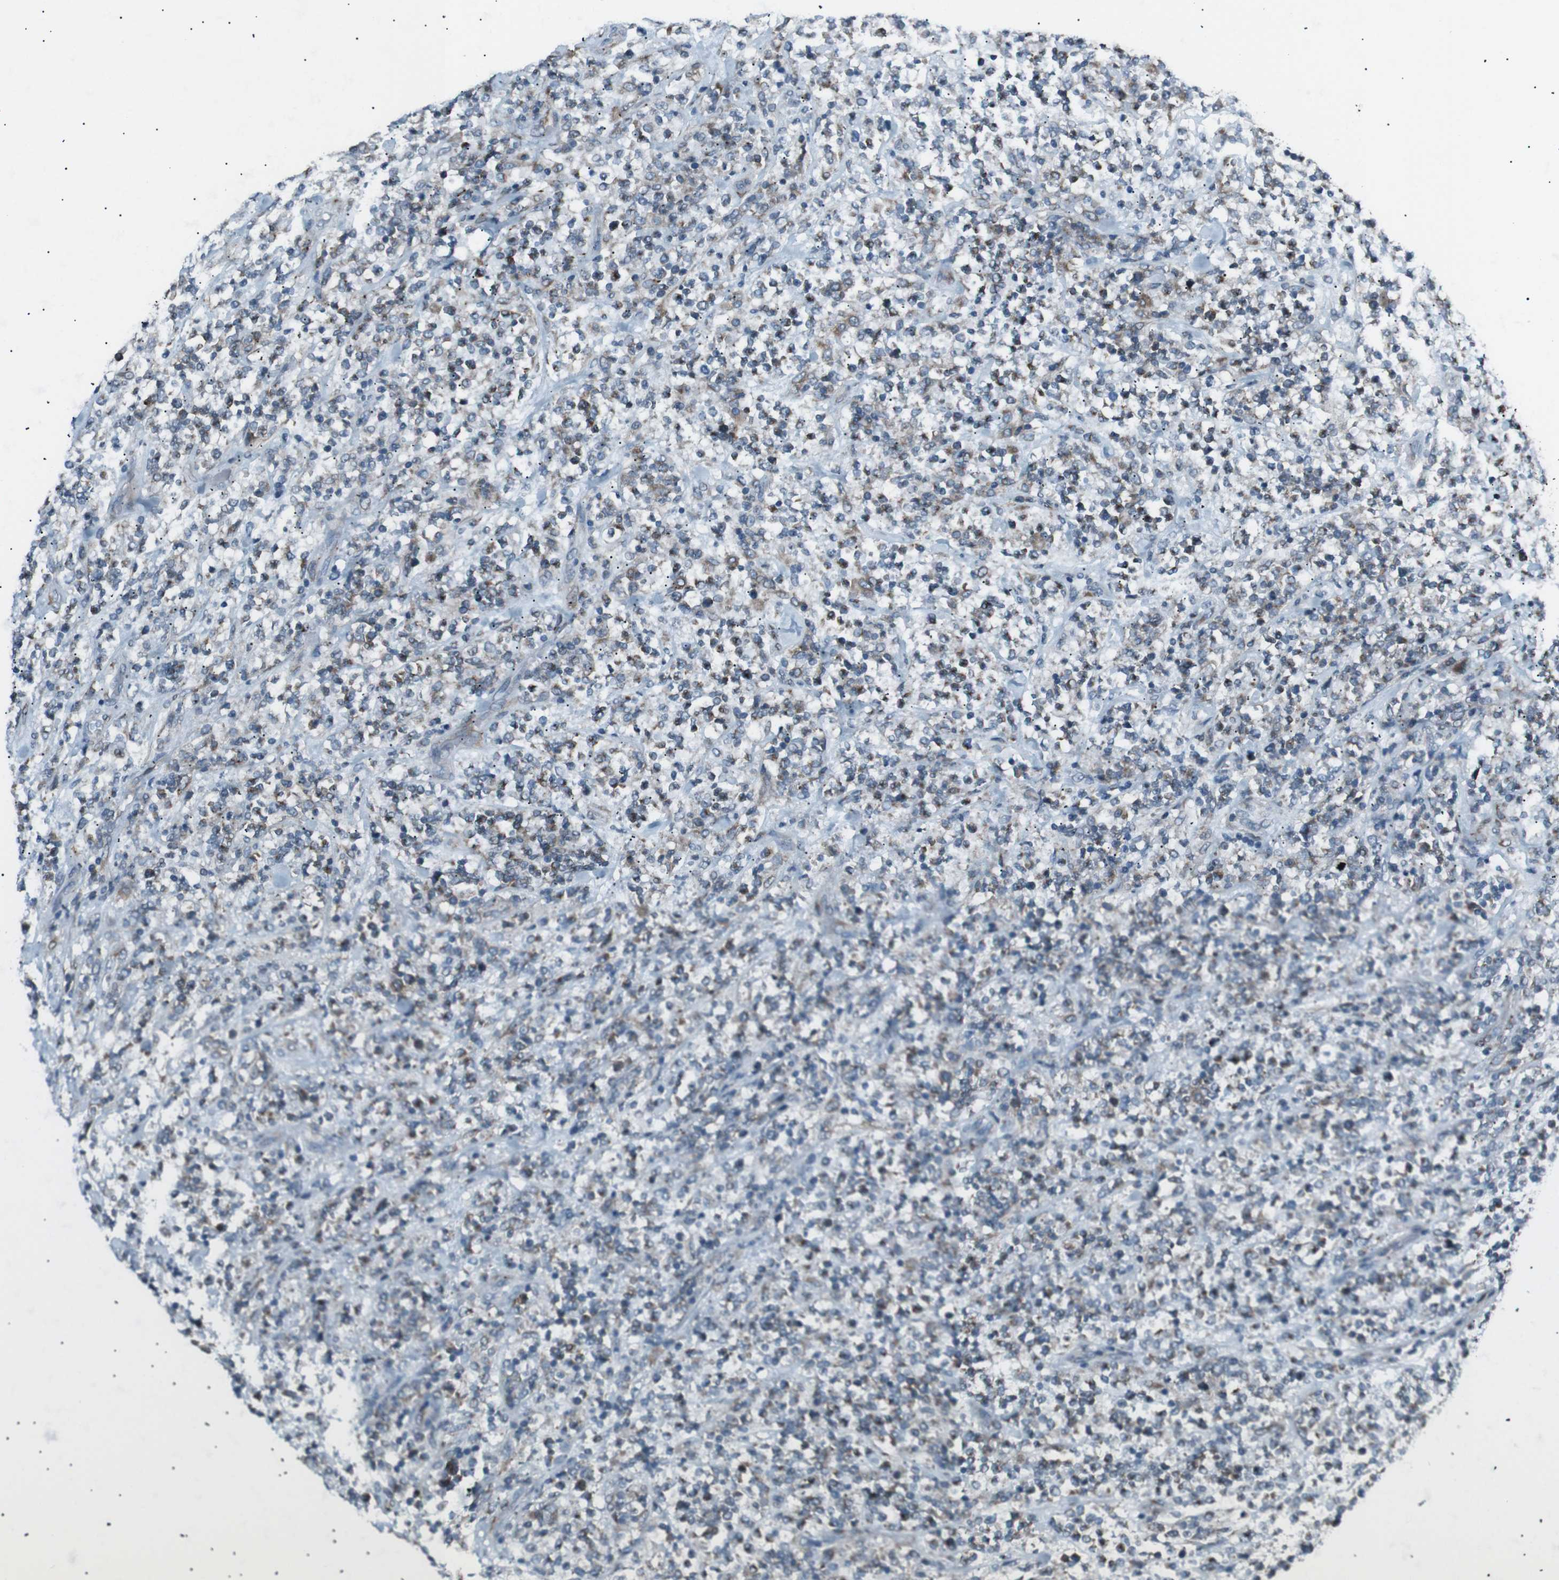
{"staining": {"intensity": "weak", "quantity": "<25%", "location": "cytoplasmic/membranous"}, "tissue": "lymphoma", "cell_type": "Tumor cells", "image_type": "cancer", "snomed": [{"axis": "morphology", "description": "Malignant lymphoma, non-Hodgkin's type, High grade"}, {"axis": "topography", "description": "Soft tissue"}], "caption": "A photomicrograph of high-grade malignant lymphoma, non-Hodgkin's type stained for a protein demonstrates no brown staining in tumor cells. (DAB (3,3'-diaminobenzidine) IHC visualized using brightfield microscopy, high magnification).", "gene": "LNPK", "patient": {"sex": "male", "age": 18}}